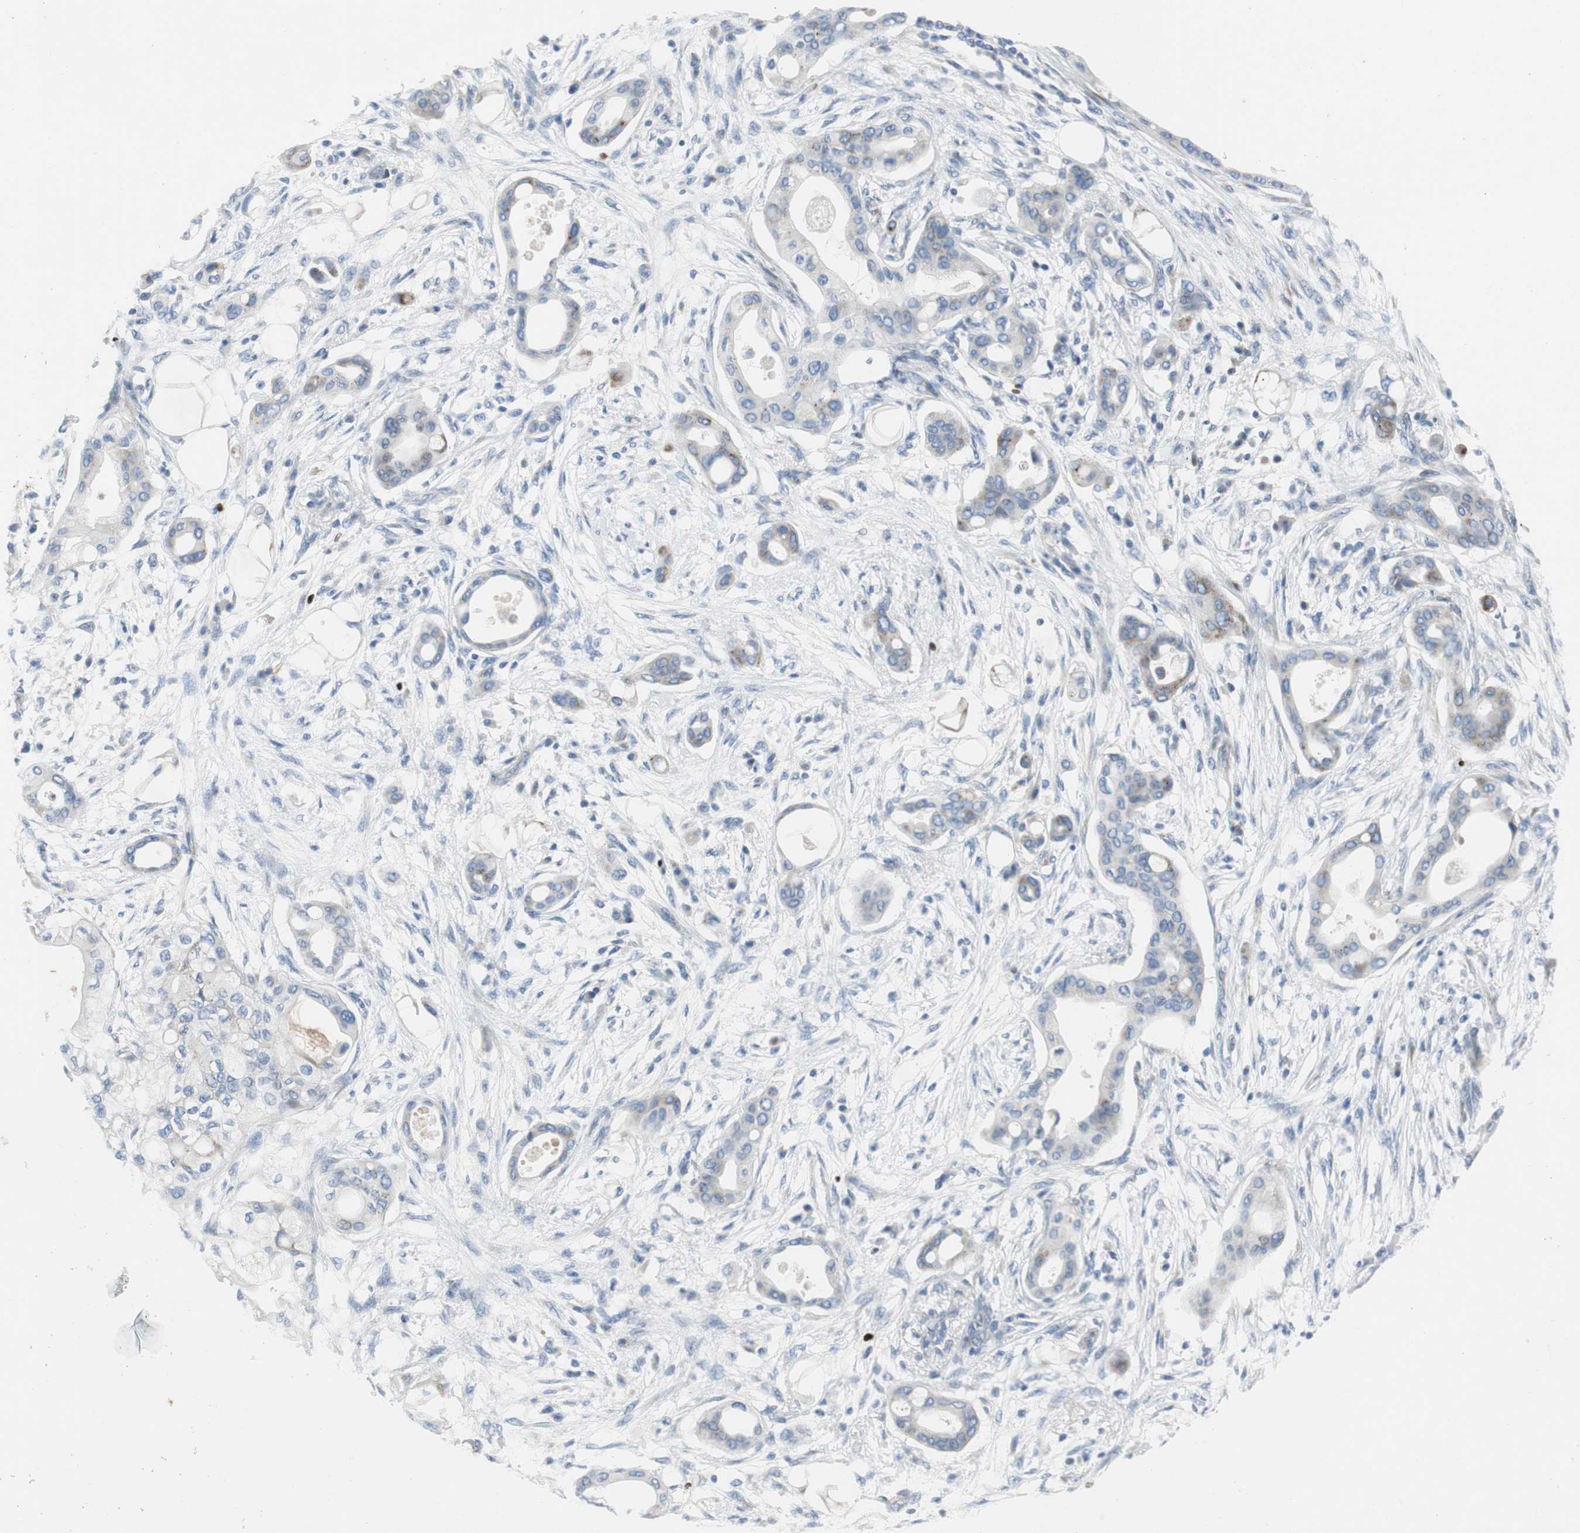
{"staining": {"intensity": "weak", "quantity": "25%-75%", "location": "cytoplasmic/membranous"}, "tissue": "pancreatic cancer", "cell_type": "Tumor cells", "image_type": "cancer", "snomed": [{"axis": "morphology", "description": "Adenocarcinoma, NOS"}, {"axis": "morphology", "description": "Adenocarcinoma, metastatic, NOS"}, {"axis": "topography", "description": "Lymph node"}, {"axis": "topography", "description": "Pancreas"}, {"axis": "topography", "description": "Duodenum"}], "caption": "Pancreatic cancer stained with a protein marker displays weak staining in tumor cells.", "gene": "BBC3", "patient": {"sex": "female", "age": 64}}